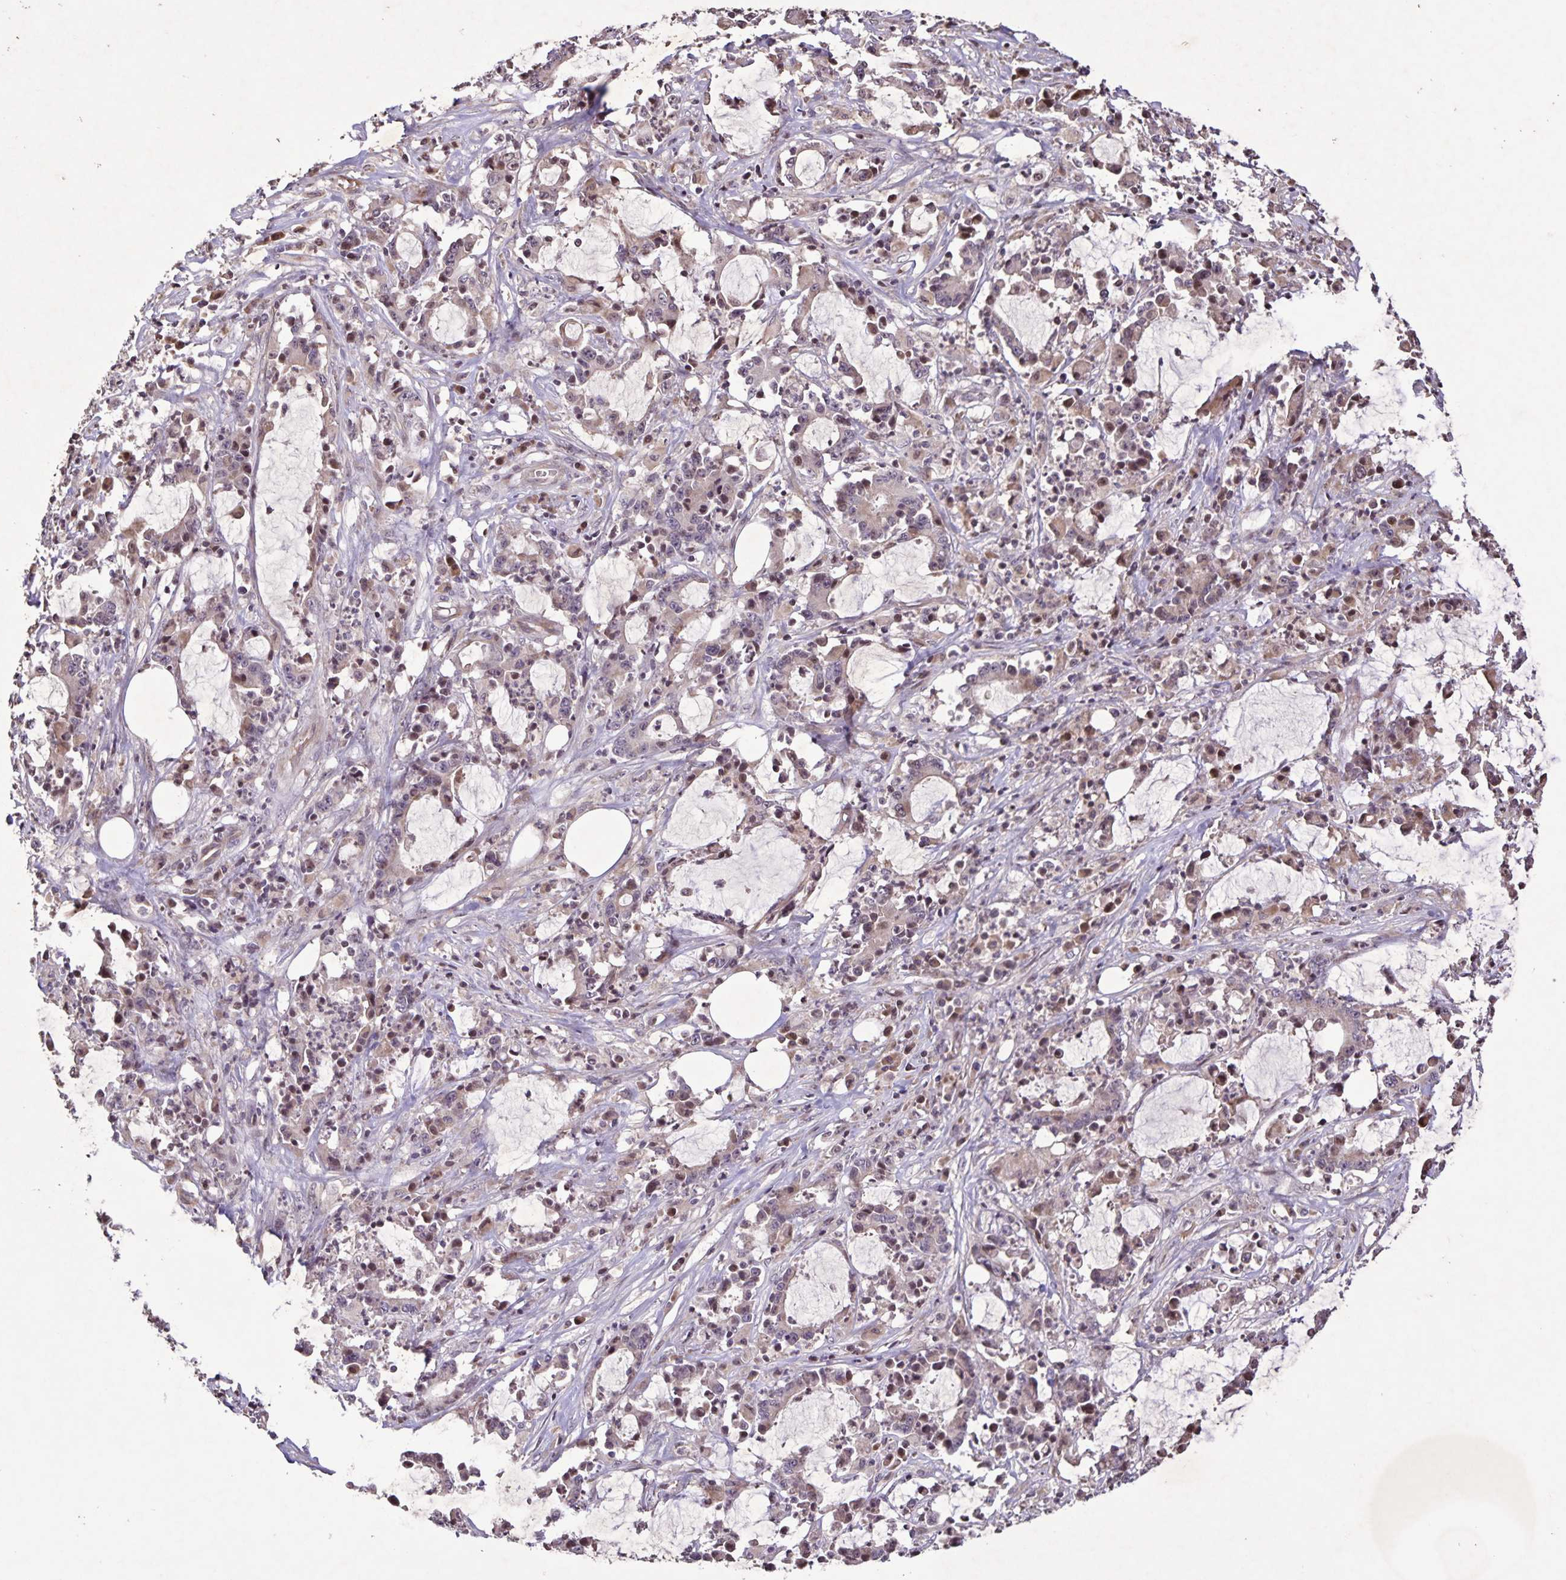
{"staining": {"intensity": "weak", "quantity": ">75%", "location": "cytoplasmic/membranous,nuclear"}, "tissue": "stomach cancer", "cell_type": "Tumor cells", "image_type": "cancer", "snomed": [{"axis": "morphology", "description": "Adenocarcinoma, NOS"}, {"axis": "topography", "description": "Stomach, upper"}], "caption": "Brown immunohistochemical staining in adenocarcinoma (stomach) displays weak cytoplasmic/membranous and nuclear positivity in approximately >75% of tumor cells.", "gene": "GDF2", "patient": {"sex": "male", "age": 68}}